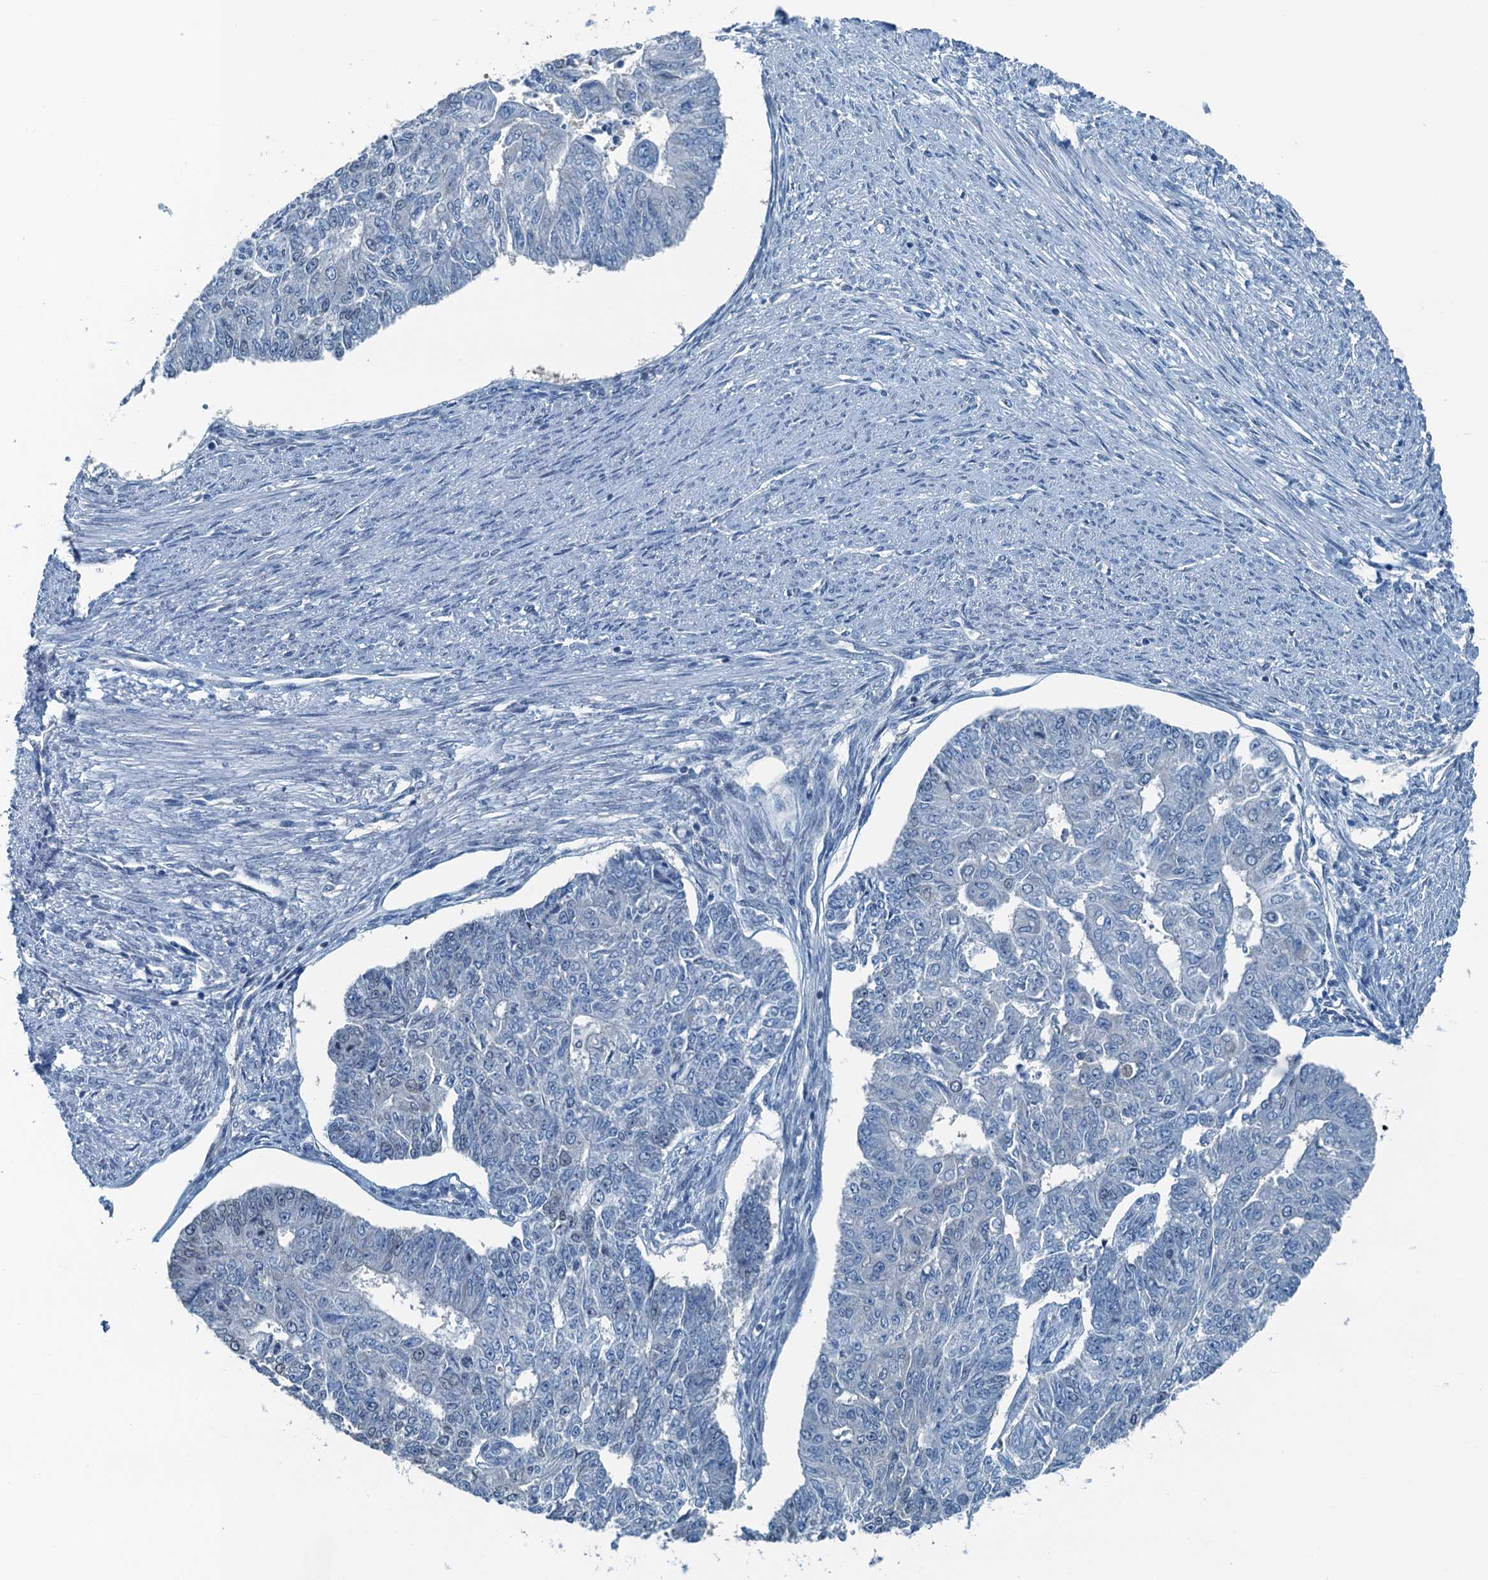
{"staining": {"intensity": "negative", "quantity": "none", "location": "none"}, "tissue": "endometrial cancer", "cell_type": "Tumor cells", "image_type": "cancer", "snomed": [{"axis": "morphology", "description": "Adenocarcinoma, NOS"}, {"axis": "topography", "description": "Endometrium"}], "caption": "This photomicrograph is of adenocarcinoma (endometrial) stained with immunohistochemistry (IHC) to label a protein in brown with the nuclei are counter-stained blue. There is no expression in tumor cells.", "gene": "C11orf54", "patient": {"sex": "female", "age": 32}}